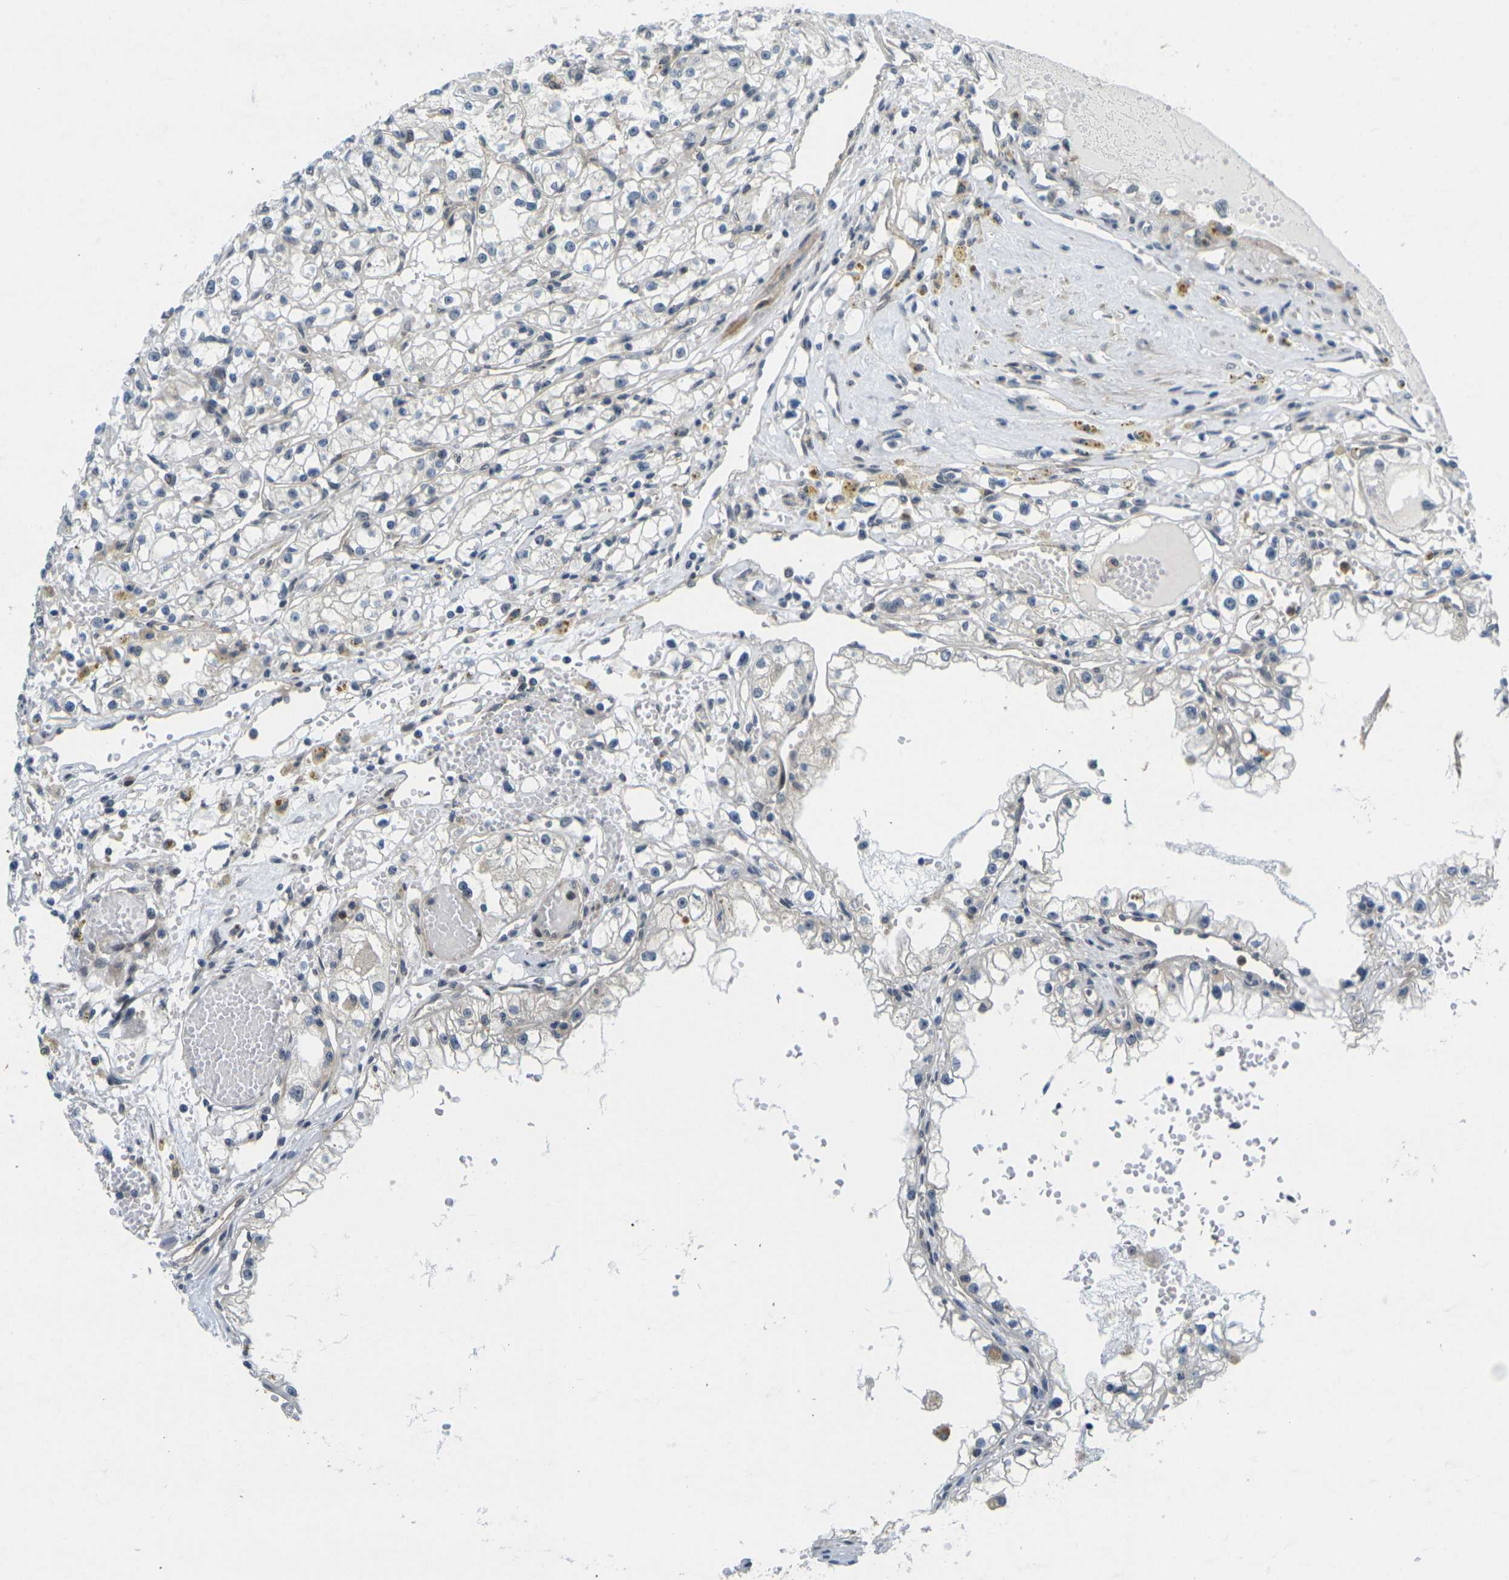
{"staining": {"intensity": "negative", "quantity": "none", "location": "none"}, "tissue": "renal cancer", "cell_type": "Tumor cells", "image_type": "cancer", "snomed": [{"axis": "morphology", "description": "Adenocarcinoma, NOS"}, {"axis": "topography", "description": "Kidney"}], "caption": "Immunohistochemistry (IHC) histopathology image of neoplastic tissue: renal adenocarcinoma stained with DAB (3,3'-diaminobenzidine) demonstrates no significant protein staining in tumor cells.", "gene": "KCTD10", "patient": {"sex": "male", "age": 56}}